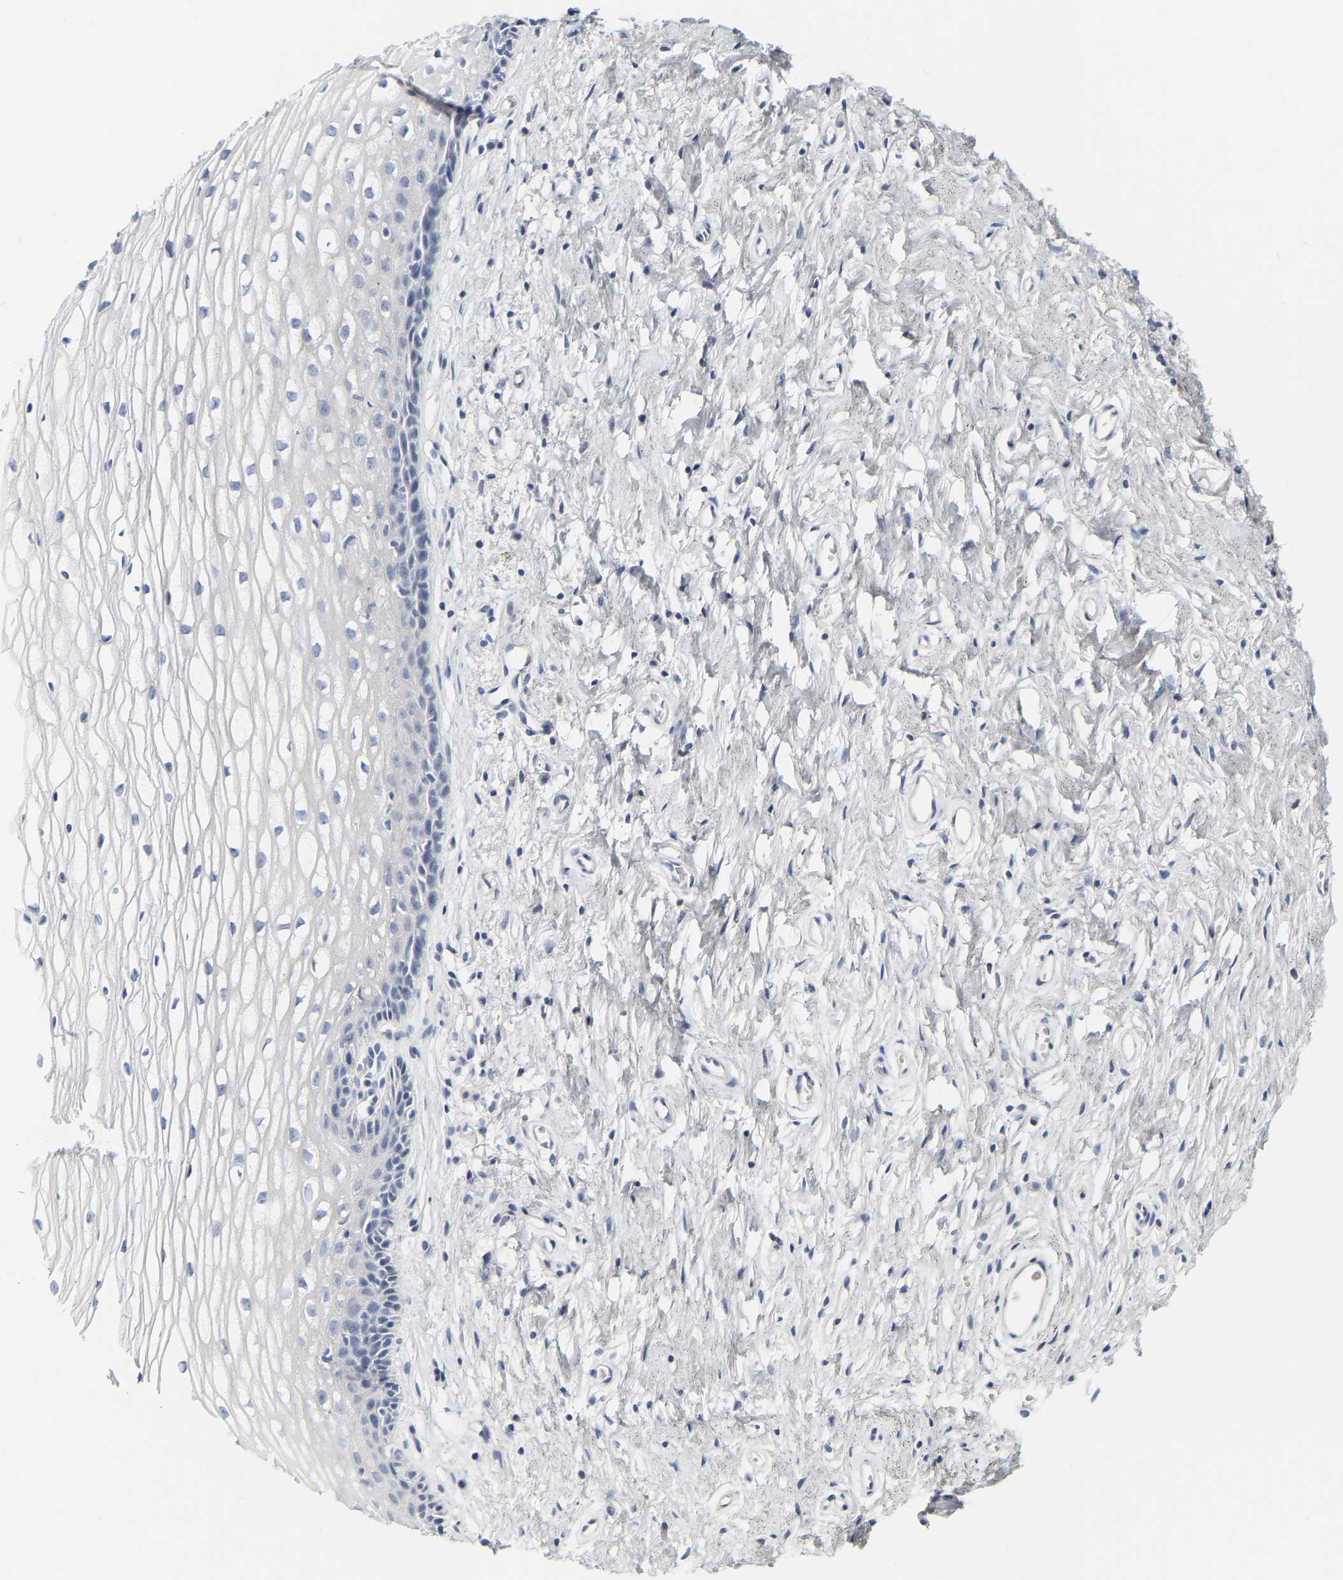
{"staining": {"intensity": "negative", "quantity": "none", "location": "none"}, "tissue": "cervix", "cell_type": "Glandular cells", "image_type": "normal", "snomed": [{"axis": "morphology", "description": "Normal tissue, NOS"}, {"axis": "topography", "description": "Cervix"}], "caption": "Normal cervix was stained to show a protein in brown. There is no significant staining in glandular cells.", "gene": "GNAS", "patient": {"sex": "female", "age": 77}}